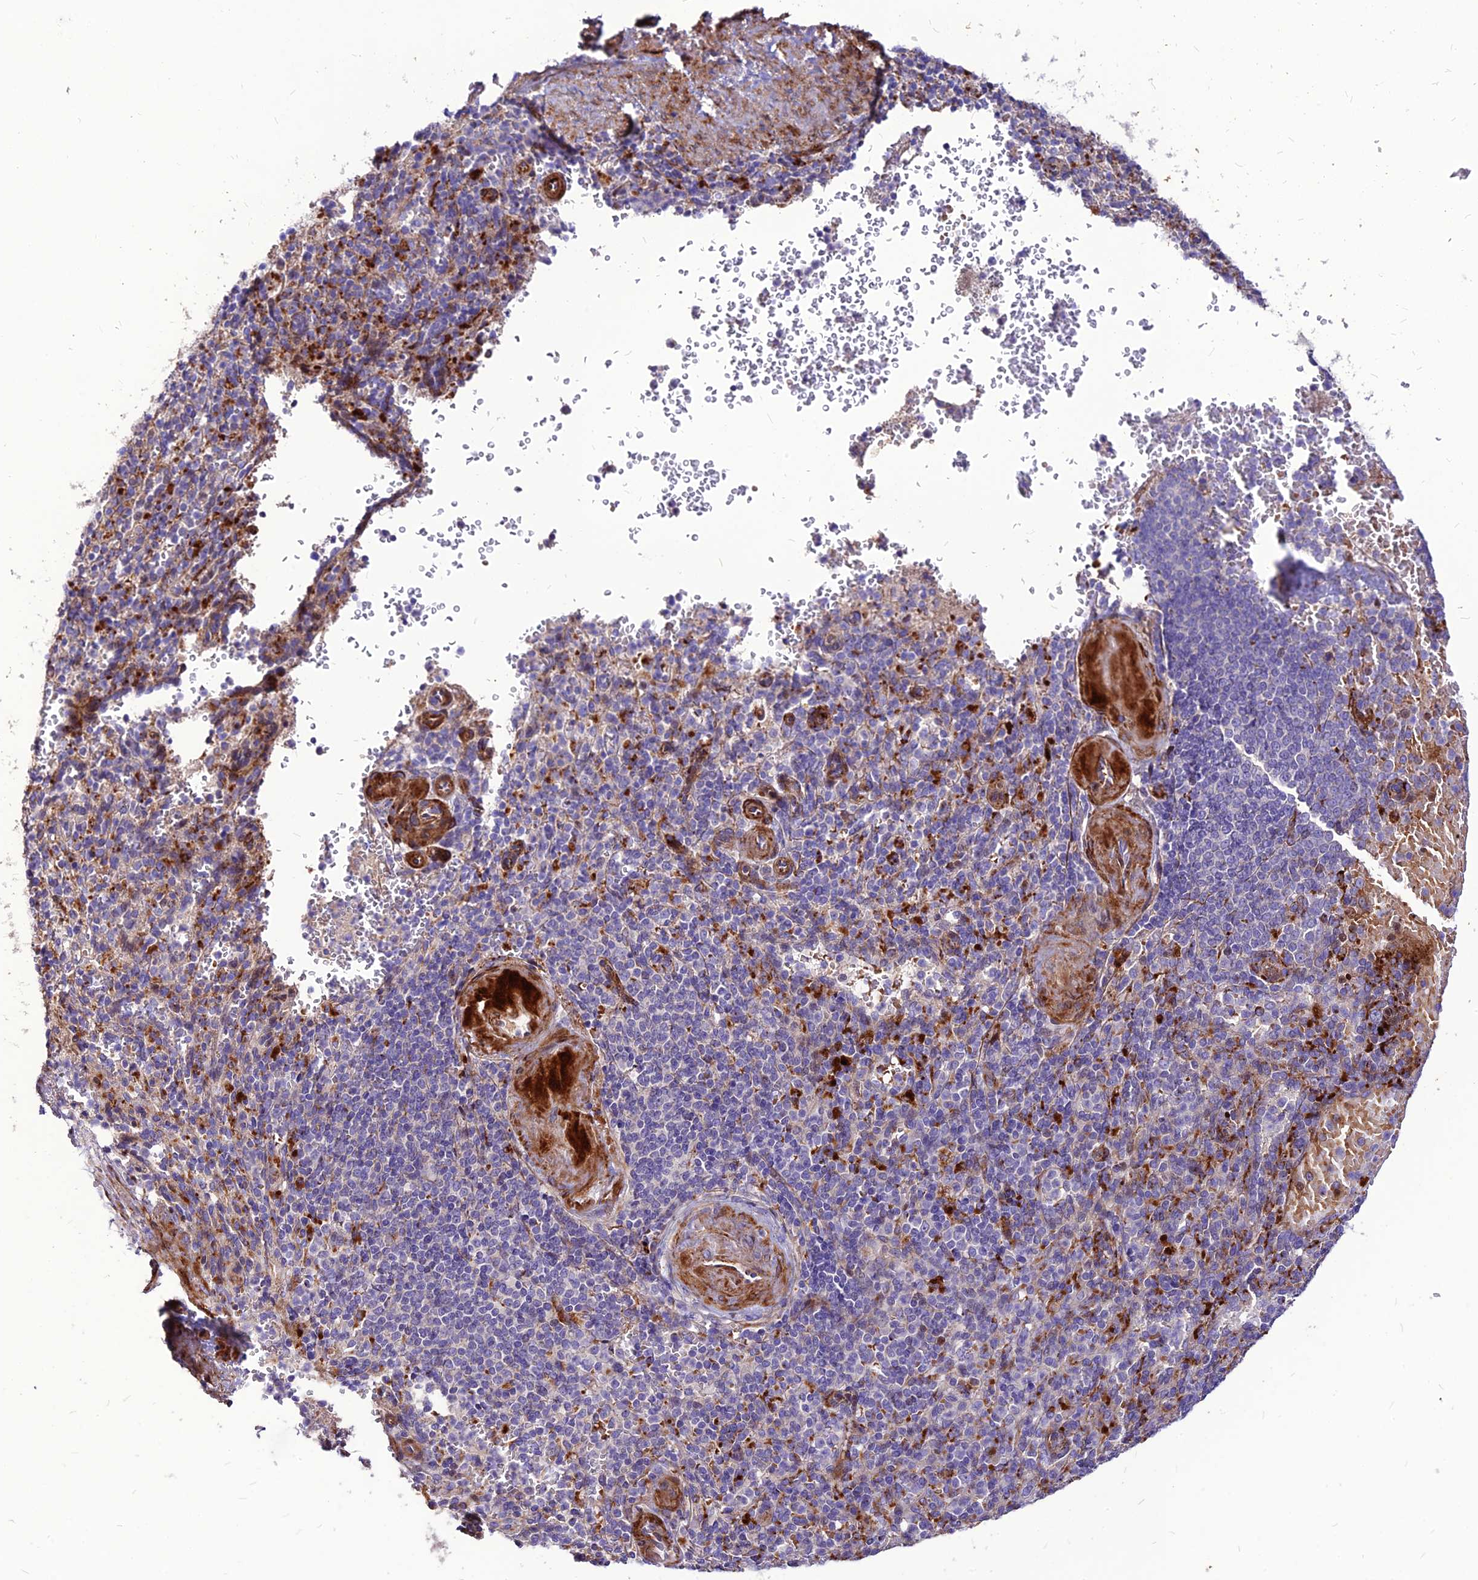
{"staining": {"intensity": "moderate", "quantity": "<25%", "location": "cytoplasmic/membranous"}, "tissue": "spleen", "cell_type": "Cells in red pulp", "image_type": "normal", "snomed": [{"axis": "morphology", "description": "Normal tissue, NOS"}, {"axis": "topography", "description": "Spleen"}], "caption": "DAB (3,3'-diaminobenzidine) immunohistochemical staining of normal human spleen exhibits moderate cytoplasmic/membranous protein expression in approximately <25% of cells in red pulp.", "gene": "RIMOC1", "patient": {"sex": "female", "age": 74}}